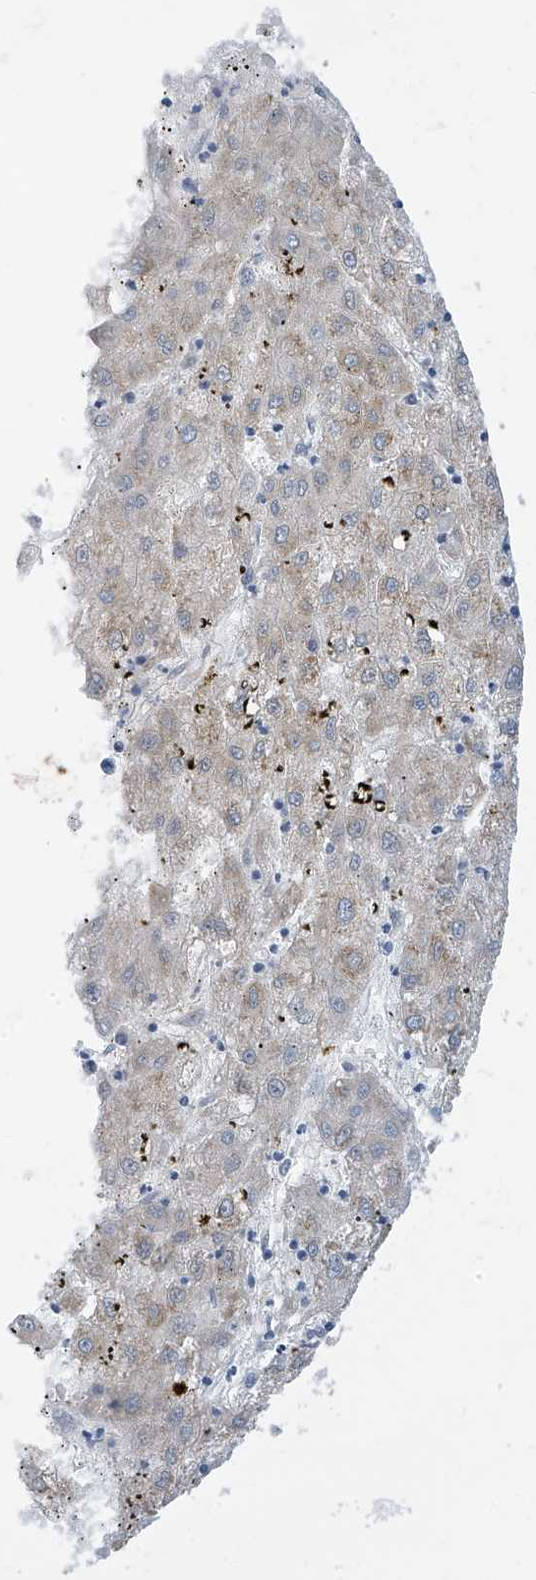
{"staining": {"intensity": "weak", "quantity": "<25%", "location": "cytoplasmic/membranous"}, "tissue": "liver cancer", "cell_type": "Tumor cells", "image_type": "cancer", "snomed": [{"axis": "morphology", "description": "Carcinoma, Hepatocellular, NOS"}, {"axis": "topography", "description": "Liver"}], "caption": "High magnification brightfield microscopy of liver hepatocellular carcinoma stained with DAB (brown) and counterstained with hematoxylin (blue): tumor cells show no significant staining.", "gene": "APLF", "patient": {"sex": "male", "age": 72}}